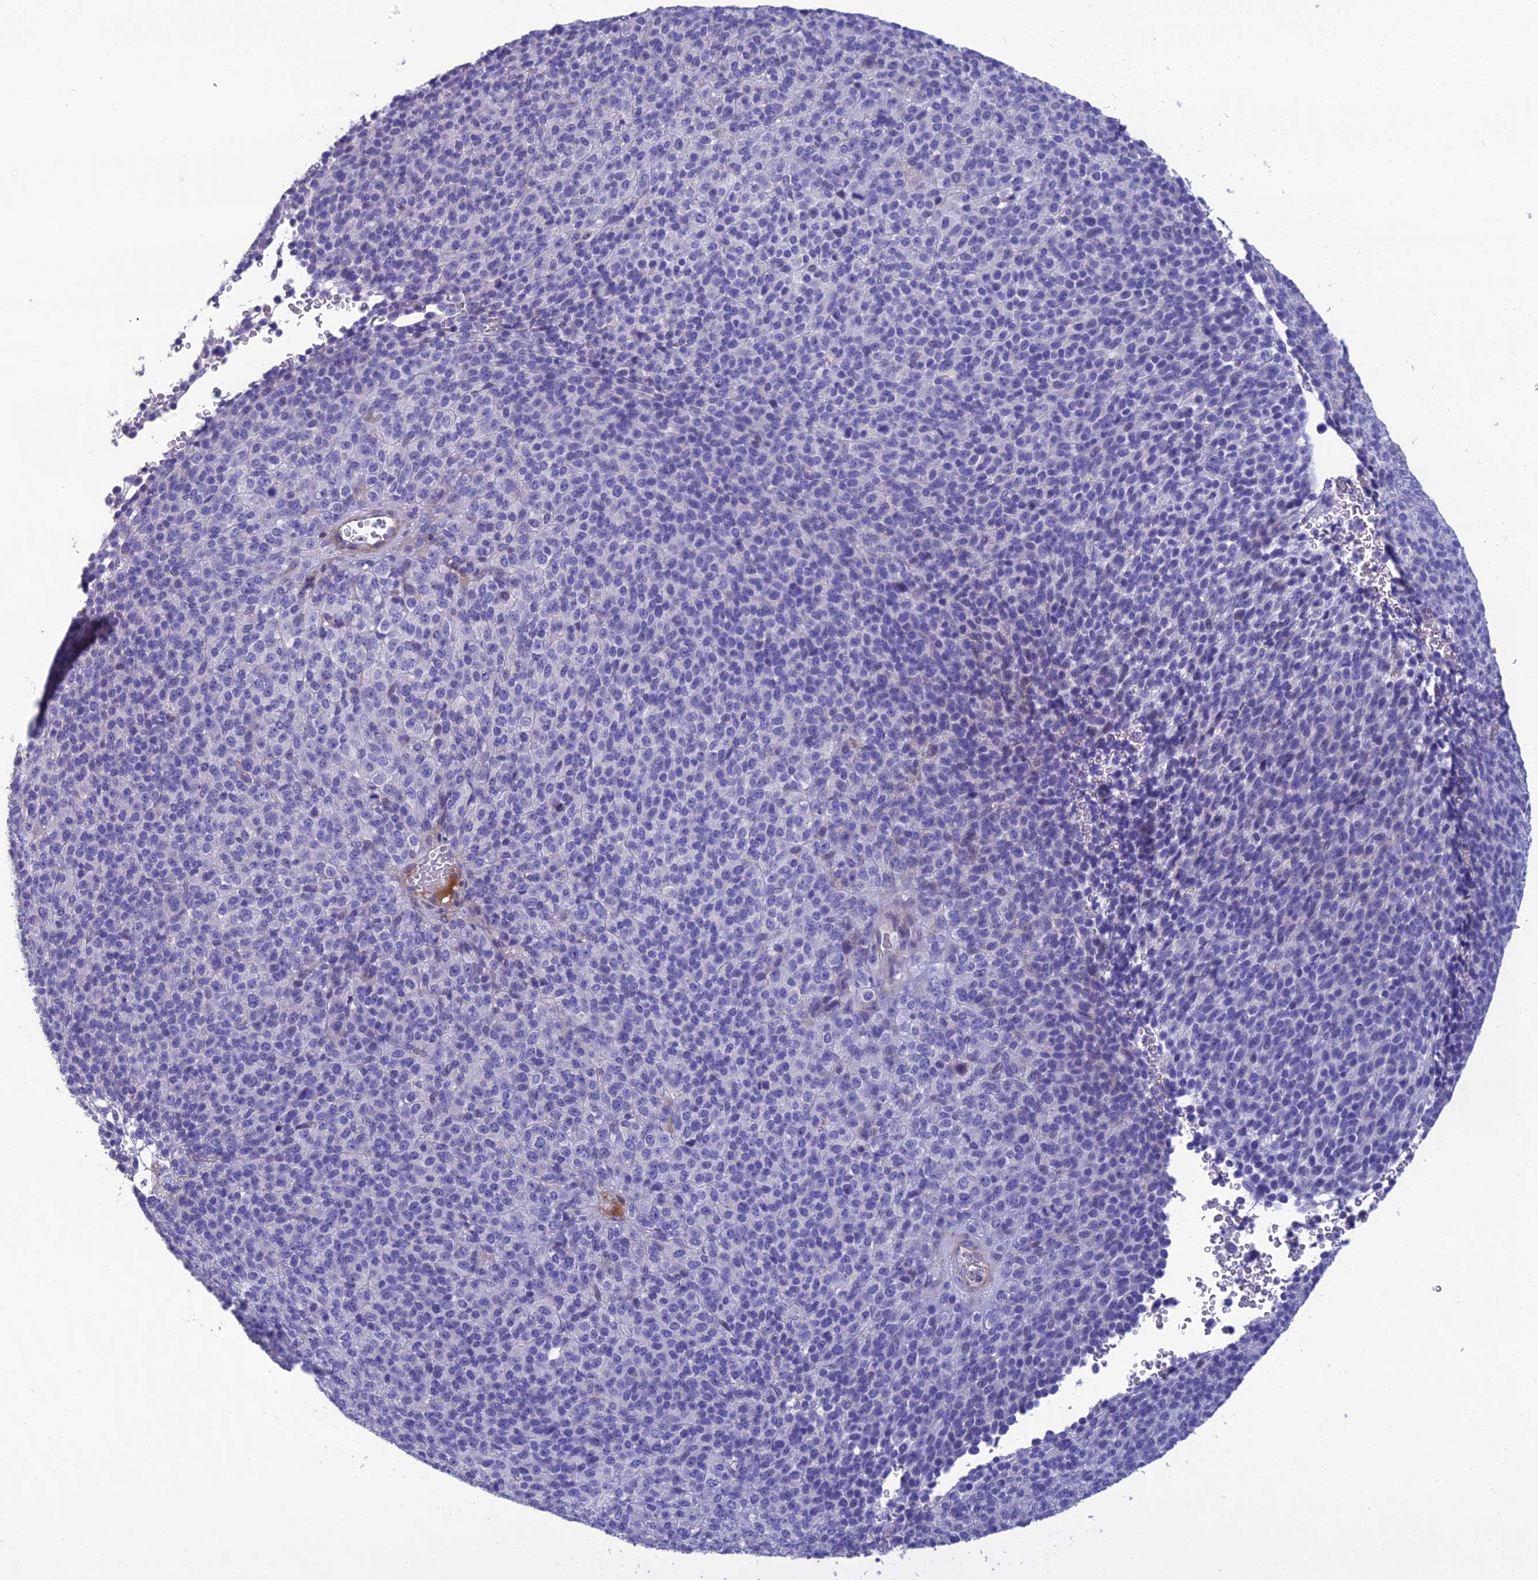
{"staining": {"intensity": "negative", "quantity": "none", "location": "none"}, "tissue": "melanoma", "cell_type": "Tumor cells", "image_type": "cancer", "snomed": [{"axis": "morphology", "description": "Malignant melanoma, Metastatic site"}, {"axis": "topography", "description": "Brain"}], "caption": "High power microscopy micrograph of an immunohistochemistry micrograph of malignant melanoma (metastatic site), revealing no significant expression in tumor cells.", "gene": "OR56B1", "patient": {"sex": "female", "age": 56}}